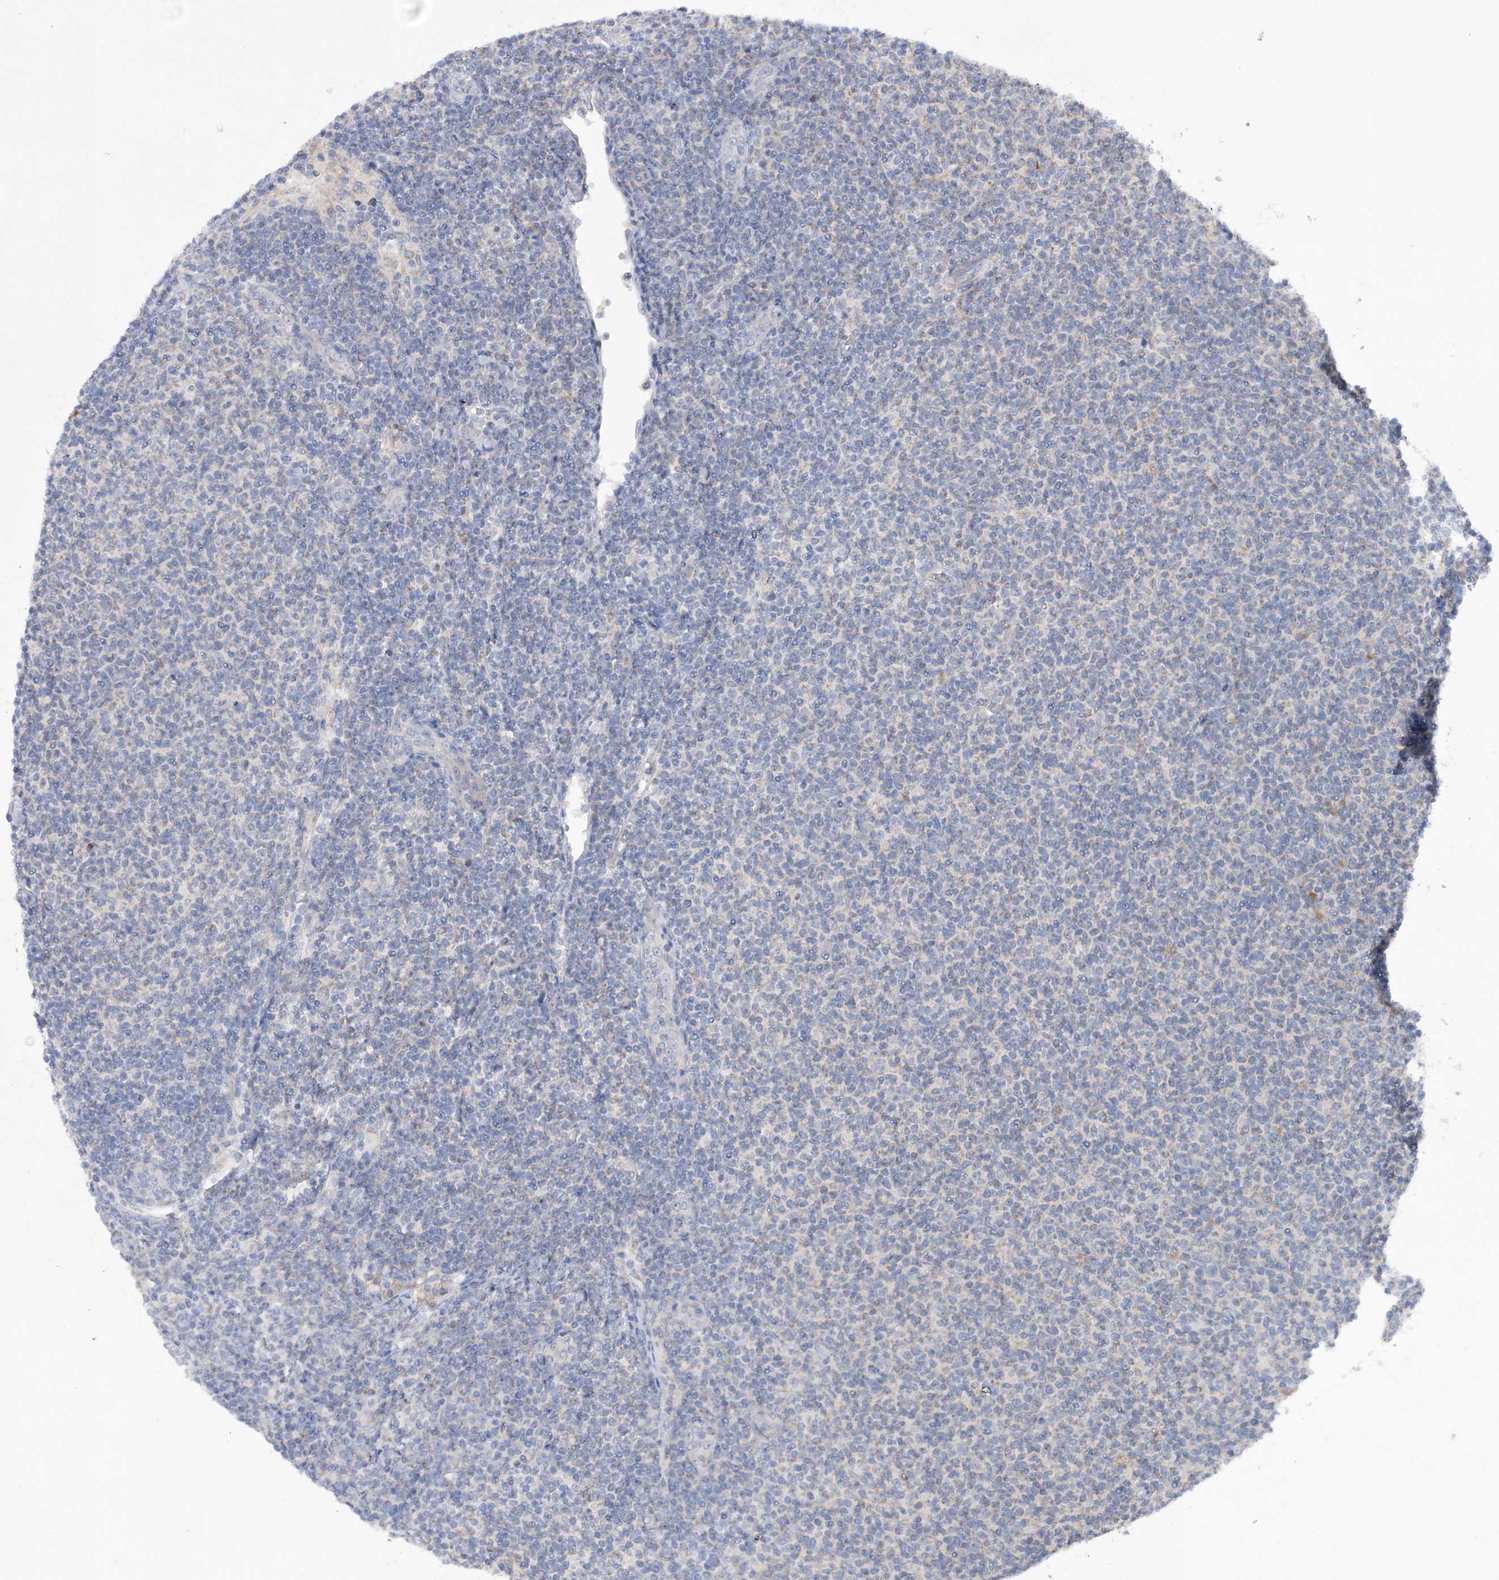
{"staining": {"intensity": "negative", "quantity": "none", "location": "none"}, "tissue": "lymphoma", "cell_type": "Tumor cells", "image_type": "cancer", "snomed": [{"axis": "morphology", "description": "Malignant lymphoma, non-Hodgkin's type, Low grade"}, {"axis": "topography", "description": "Lymph node"}], "caption": "Immunohistochemistry photomicrograph of neoplastic tissue: lymphoma stained with DAB (3,3'-diaminobenzidine) reveals no significant protein staining in tumor cells.", "gene": "MTCH2", "patient": {"sex": "male", "age": 66}}